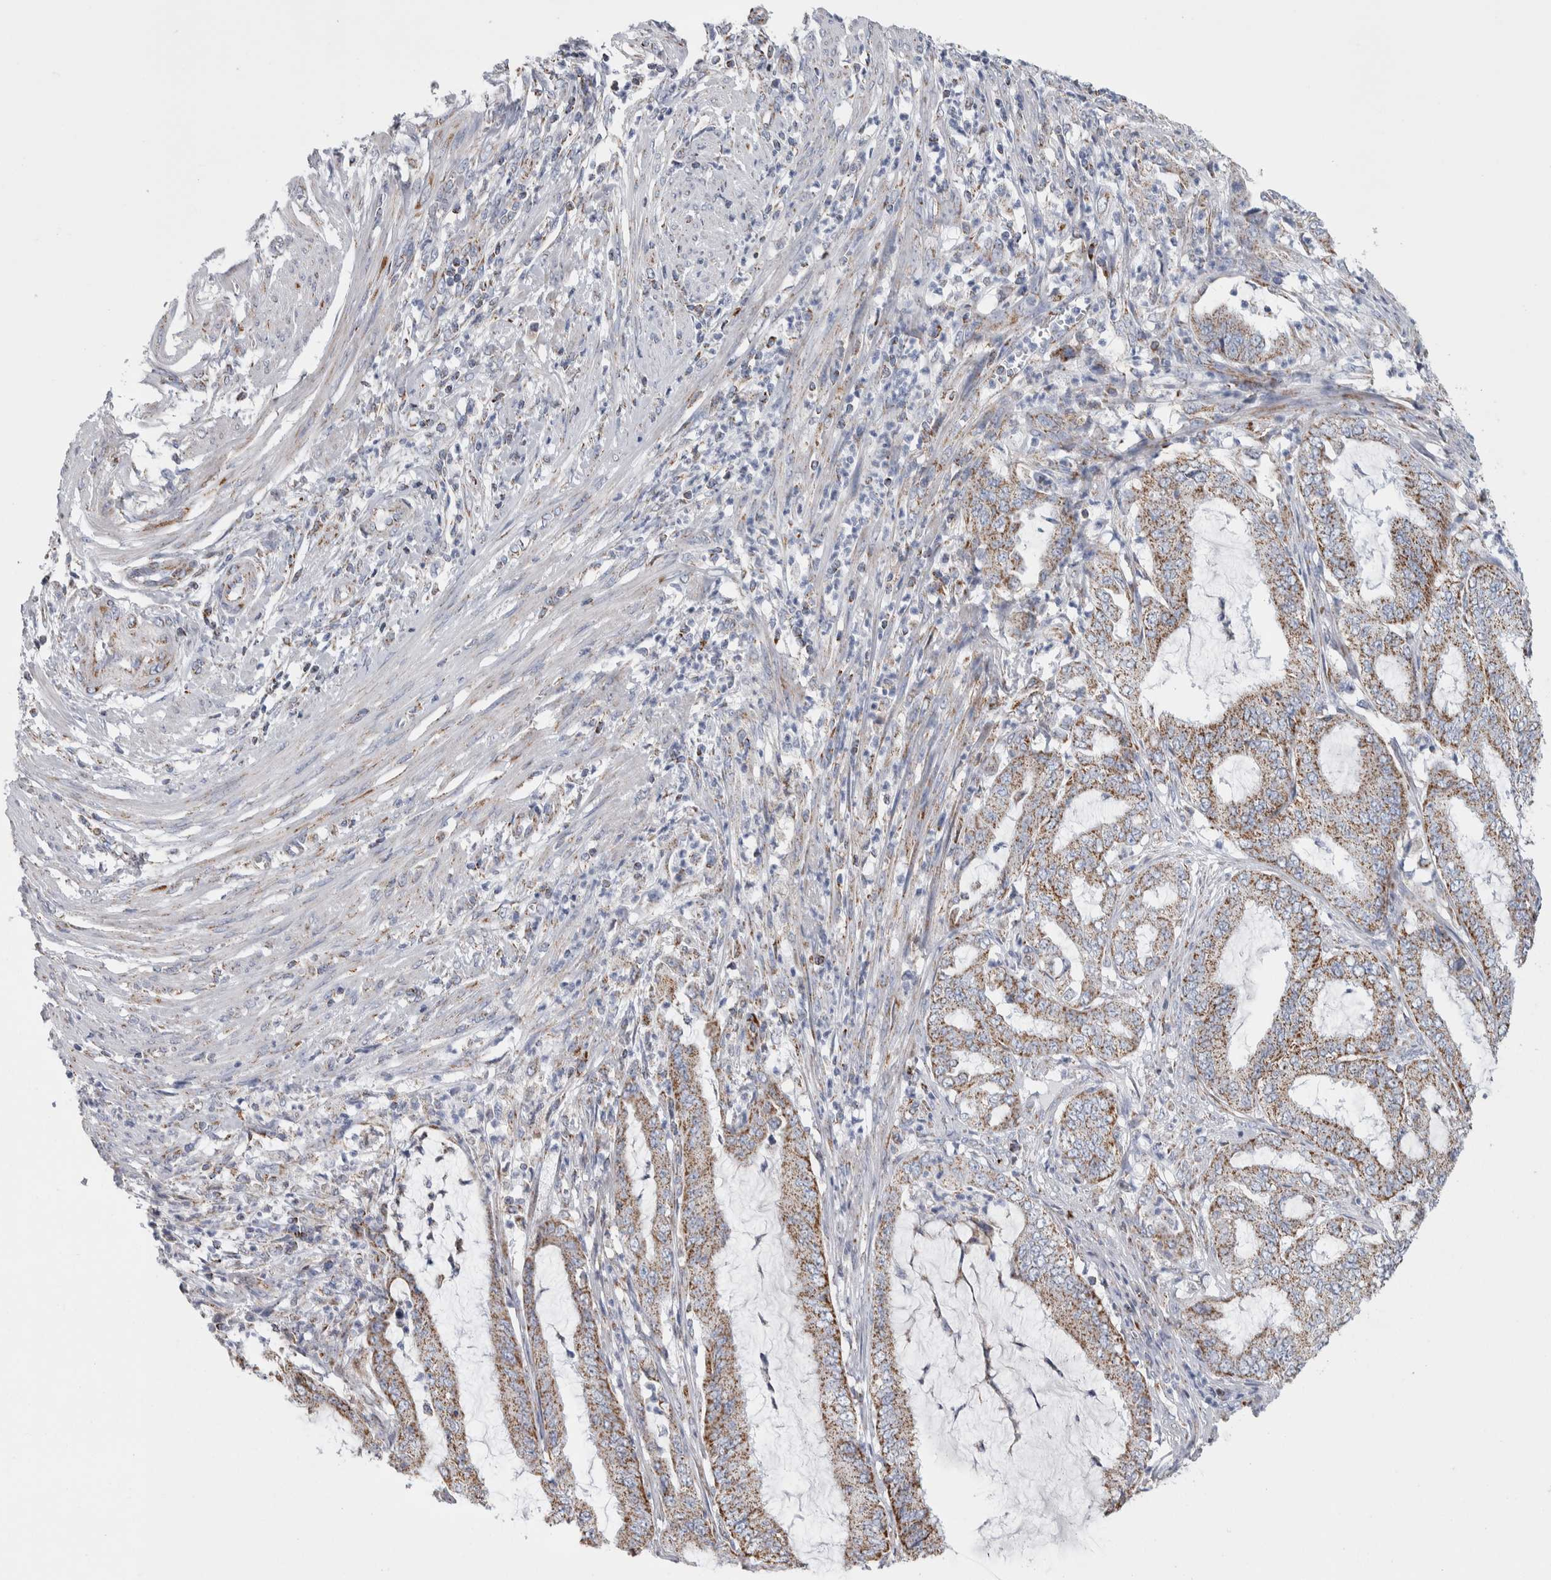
{"staining": {"intensity": "moderate", "quantity": ">75%", "location": "cytoplasmic/membranous"}, "tissue": "endometrial cancer", "cell_type": "Tumor cells", "image_type": "cancer", "snomed": [{"axis": "morphology", "description": "Adenocarcinoma, NOS"}, {"axis": "topography", "description": "Endometrium"}], "caption": "Immunohistochemical staining of endometrial adenocarcinoma demonstrates medium levels of moderate cytoplasmic/membranous expression in approximately >75% of tumor cells. The staining is performed using DAB (3,3'-diaminobenzidine) brown chromogen to label protein expression. The nuclei are counter-stained blue using hematoxylin.", "gene": "ETFA", "patient": {"sex": "female", "age": 51}}